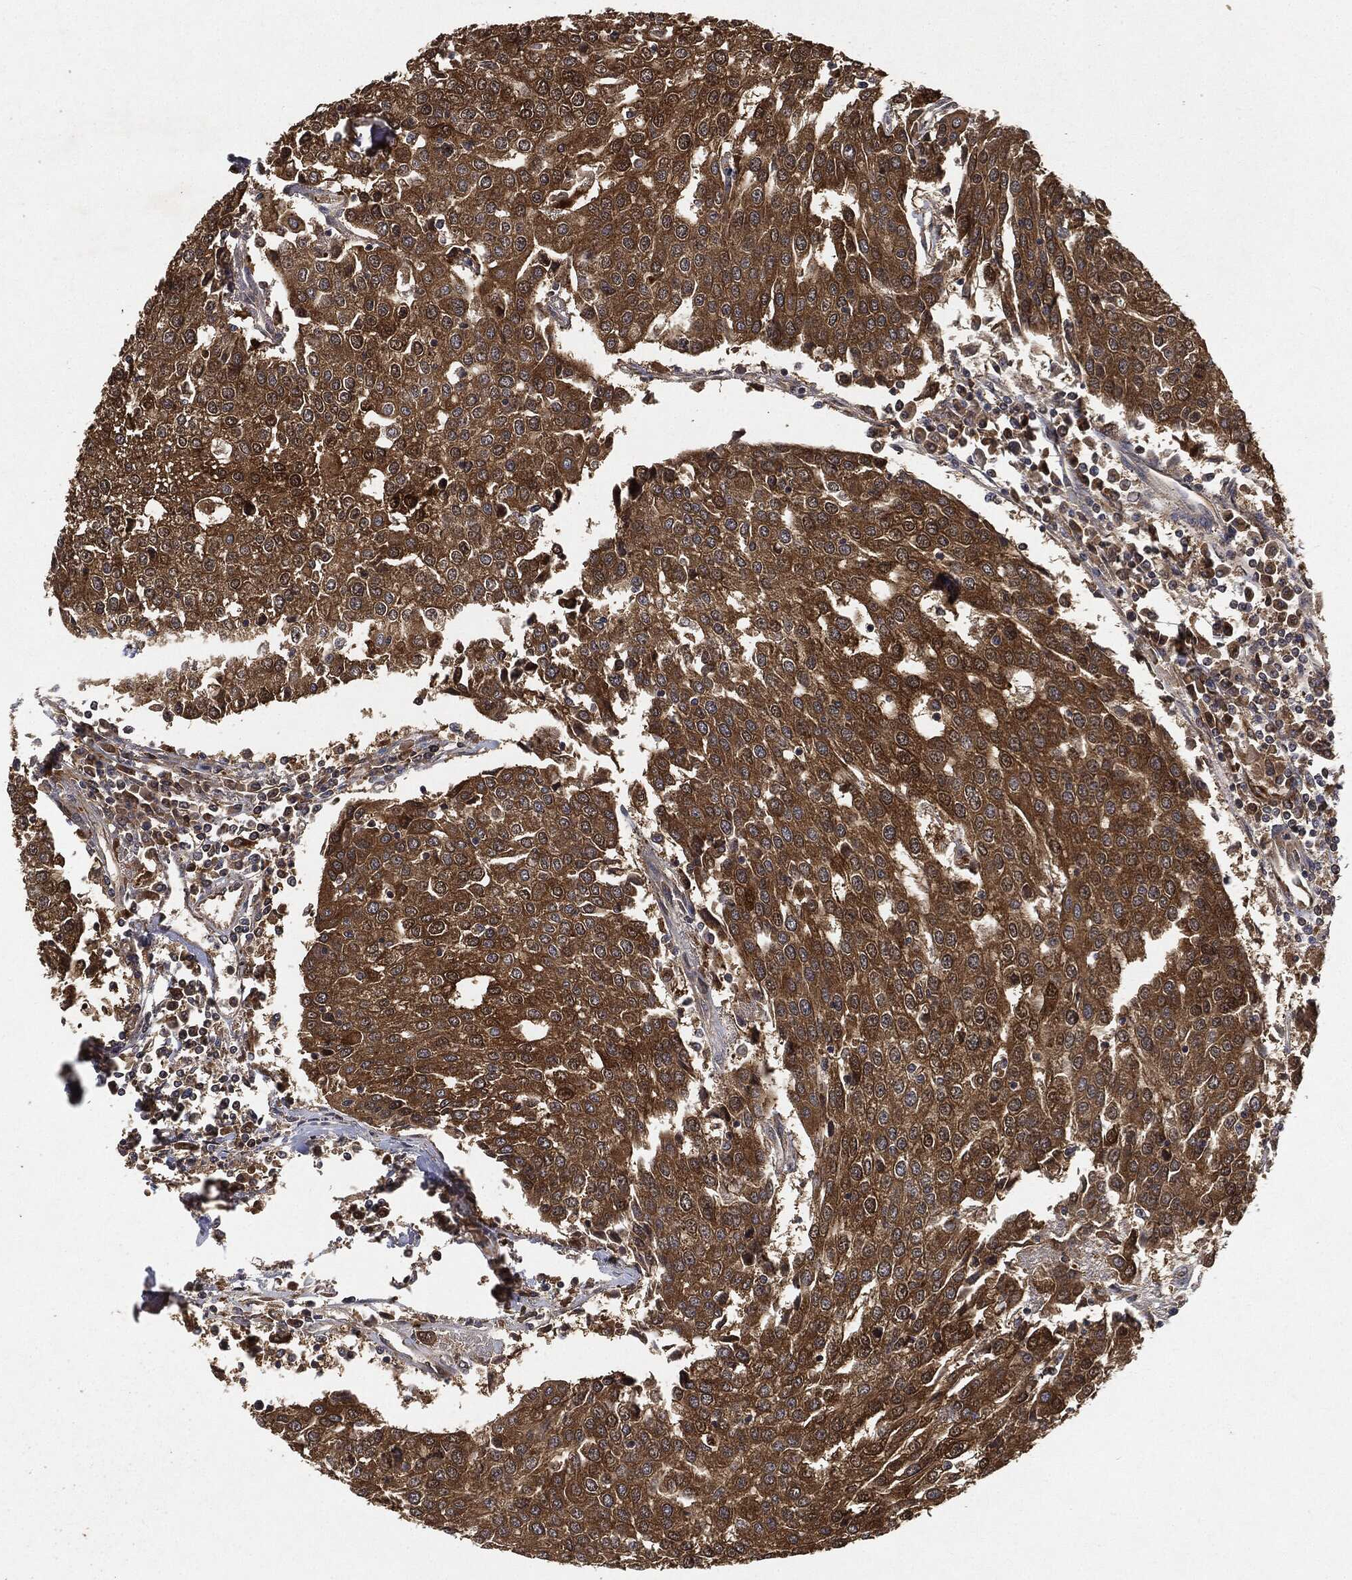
{"staining": {"intensity": "strong", "quantity": ">75%", "location": "cytoplasmic/membranous"}, "tissue": "urothelial cancer", "cell_type": "Tumor cells", "image_type": "cancer", "snomed": [{"axis": "morphology", "description": "Urothelial carcinoma, High grade"}, {"axis": "topography", "description": "Urinary bladder"}], "caption": "The micrograph shows immunohistochemical staining of urothelial carcinoma (high-grade). There is strong cytoplasmic/membranous staining is appreciated in approximately >75% of tumor cells.", "gene": "BRAF", "patient": {"sex": "female", "age": 85}}